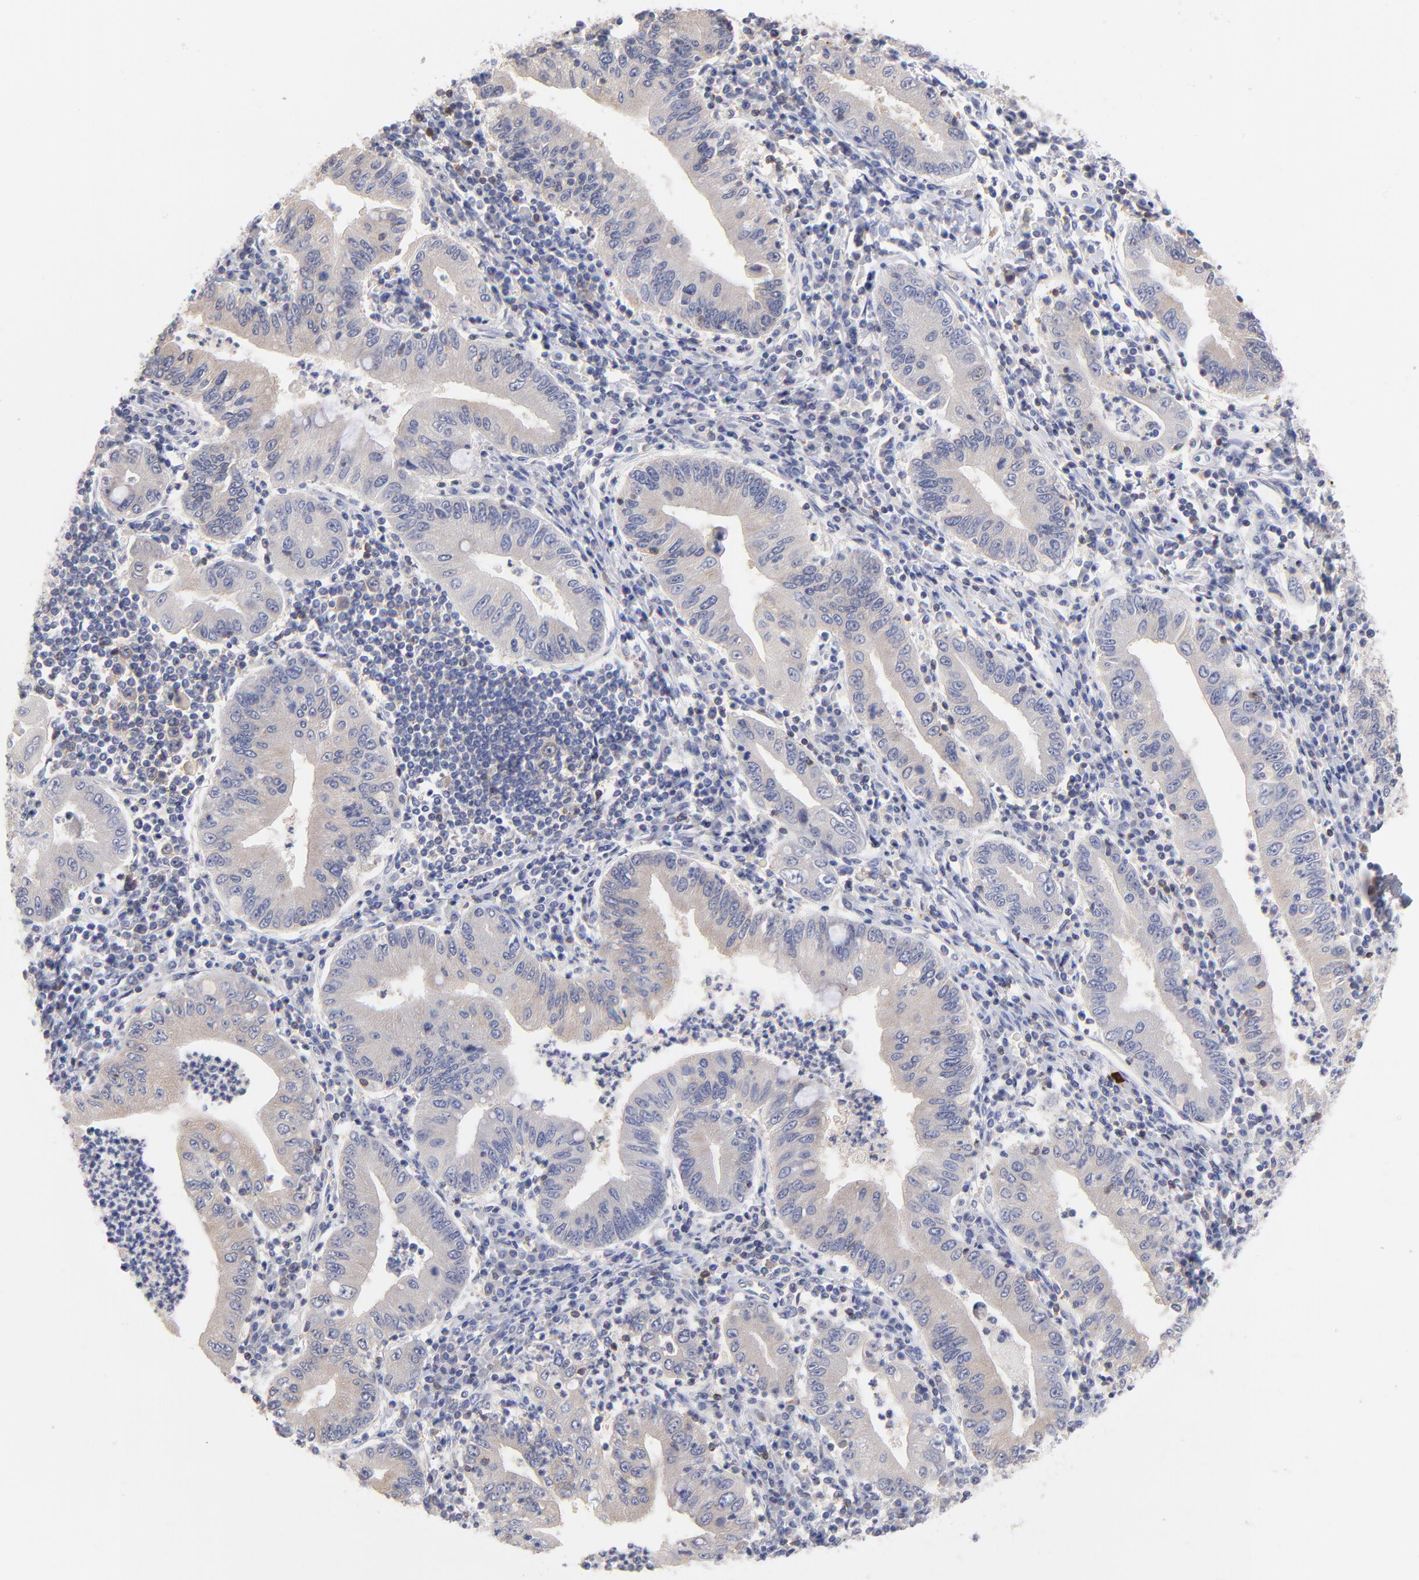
{"staining": {"intensity": "weak", "quantity": "<25%", "location": "cytoplasmic/membranous"}, "tissue": "stomach cancer", "cell_type": "Tumor cells", "image_type": "cancer", "snomed": [{"axis": "morphology", "description": "Normal tissue, NOS"}, {"axis": "morphology", "description": "Adenocarcinoma, NOS"}, {"axis": "topography", "description": "Esophagus"}, {"axis": "topography", "description": "Stomach, upper"}, {"axis": "topography", "description": "Peripheral nerve tissue"}], "caption": "Stomach cancer (adenocarcinoma) was stained to show a protein in brown. There is no significant positivity in tumor cells. The staining was performed using DAB to visualize the protein expression in brown, while the nuclei were stained in blue with hematoxylin (Magnification: 20x).", "gene": "KREMEN2", "patient": {"sex": "male", "age": 62}}